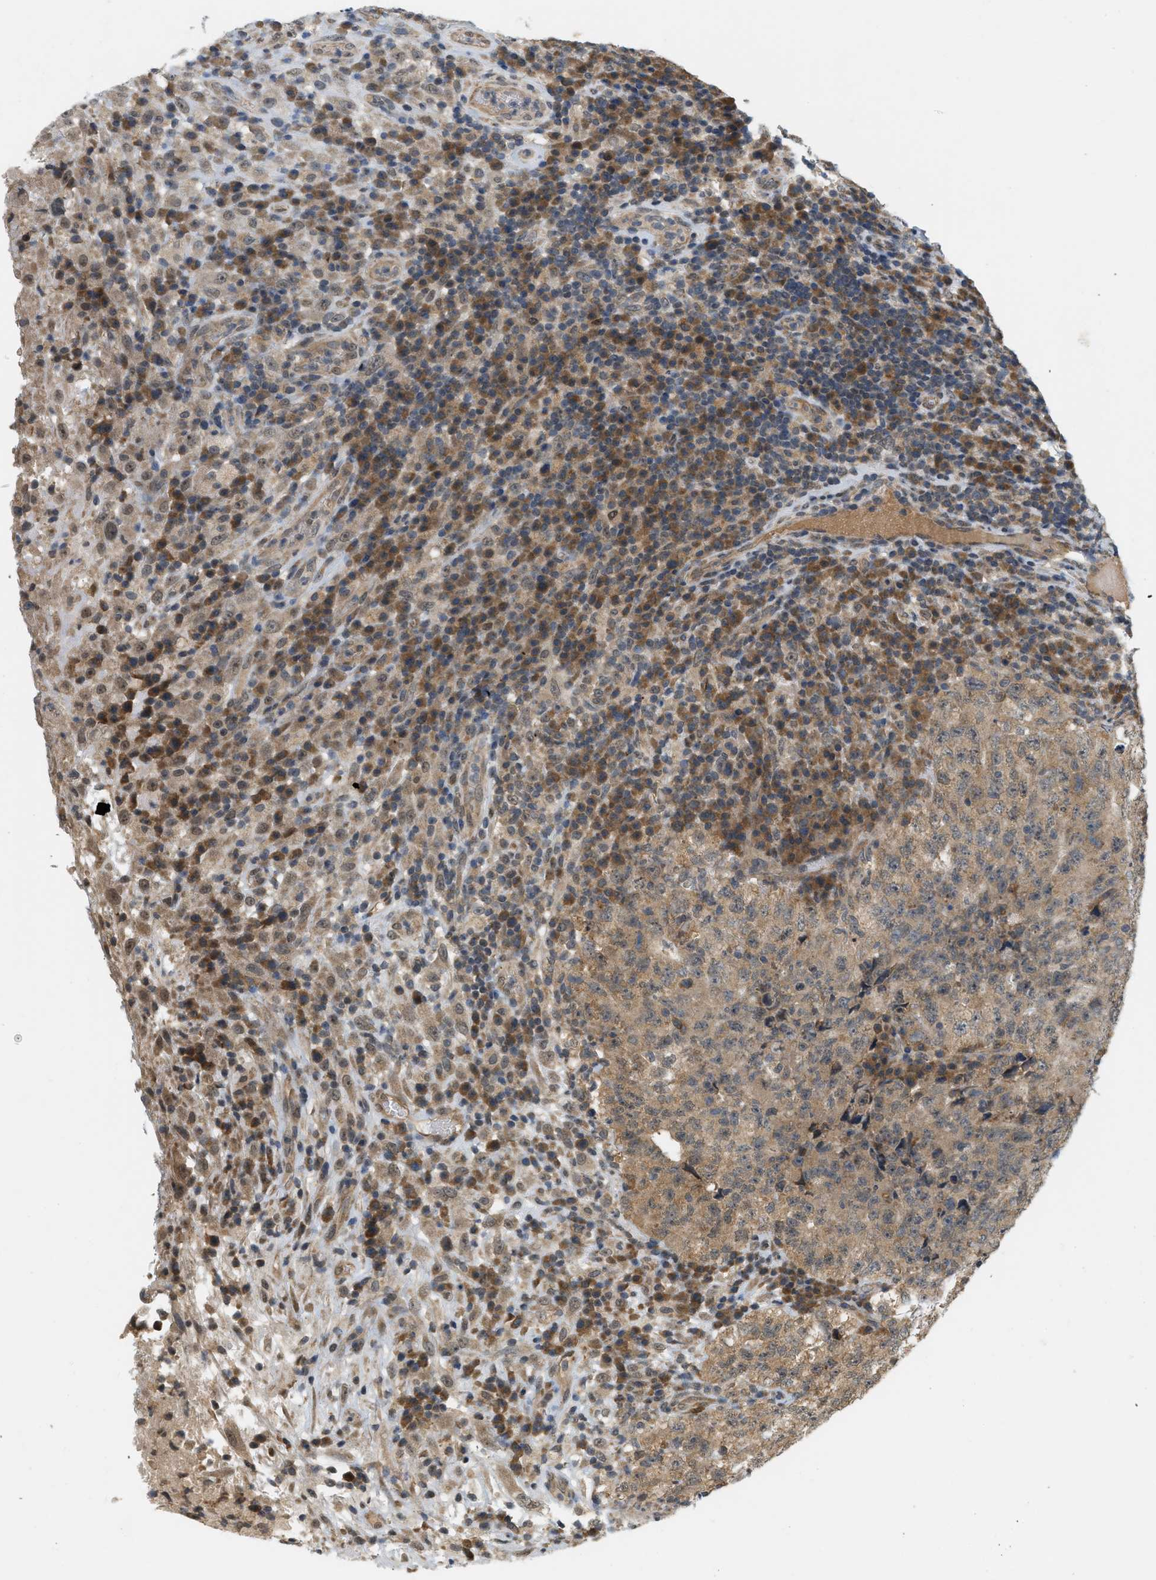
{"staining": {"intensity": "moderate", "quantity": ">75%", "location": "cytoplasmic/membranous"}, "tissue": "testis cancer", "cell_type": "Tumor cells", "image_type": "cancer", "snomed": [{"axis": "morphology", "description": "Necrosis, NOS"}, {"axis": "morphology", "description": "Carcinoma, Embryonal, NOS"}, {"axis": "topography", "description": "Testis"}], "caption": "This micrograph displays embryonal carcinoma (testis) stained with immunohistochemistry to label a protein in brown. The cytoplasmic/membranous of tumor cells show moderate positivity for the protein. Nuclei are counter-stained blue.", "gene": "PRKD1", "patient": {"sex": "male", "age": 19}}